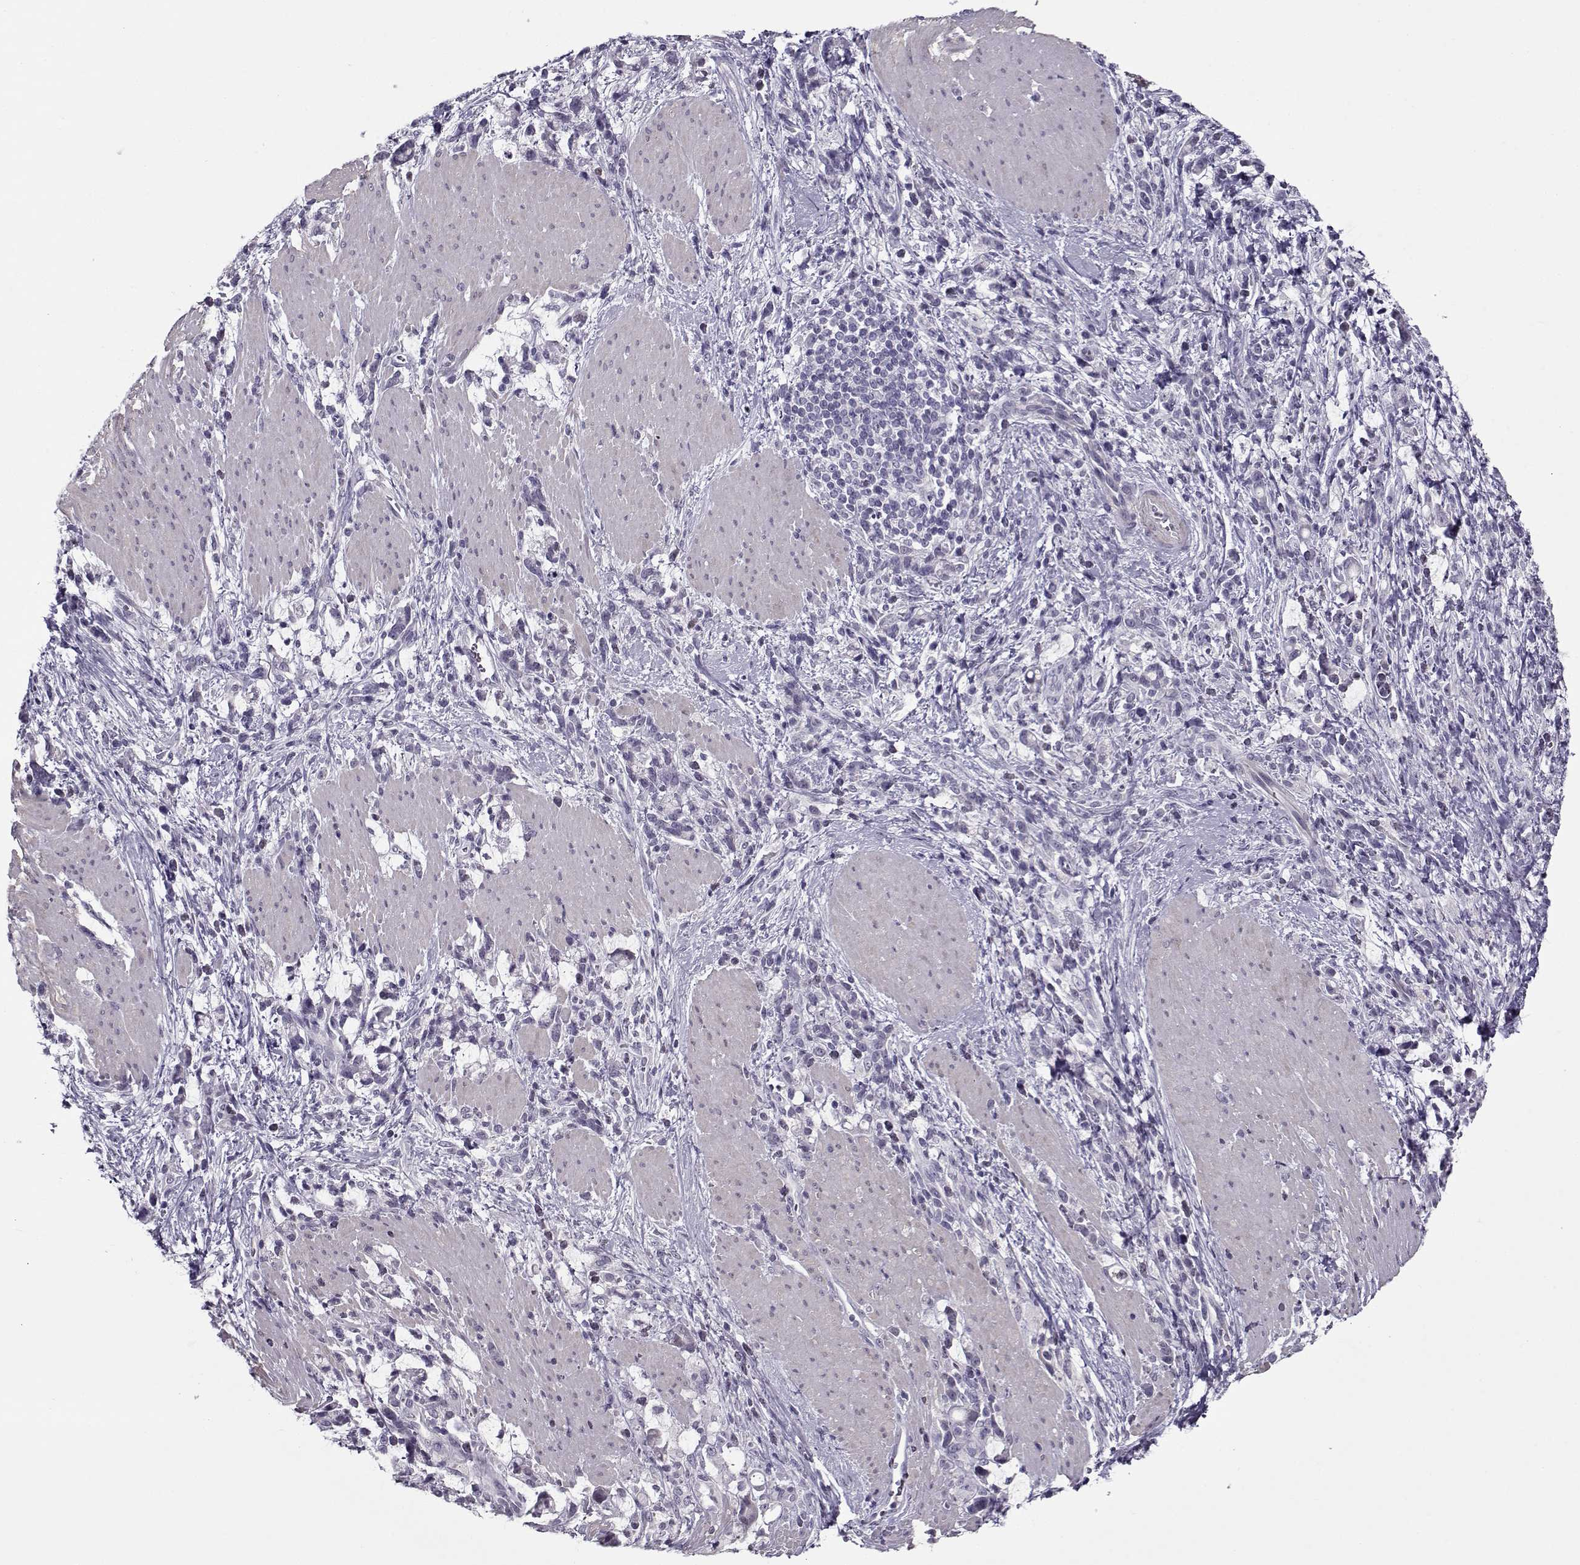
{"staining": {"intensity": "negative", "quantity": "none", "location": "none"}, "tissue": "stomach cancer", "cell_type": "Tumor cells", "image_type": "cancer", "snomed": [{"axis": "morphology", "description": "Adenocarcinoma, NOS"}, {"axis": "topography", "description": "Stomach"}], "caption": "High magnification brightfield microscopy of stomach cancer (adenocarcinoma) stained with DAB (3,3'-diaminobenzidine) (brown) and counterstained with hematoxylin (blue): tumor cells show no significant positivity.", "gene": "CIBAR1", "patient": {"sex": "female", "age": 57}}